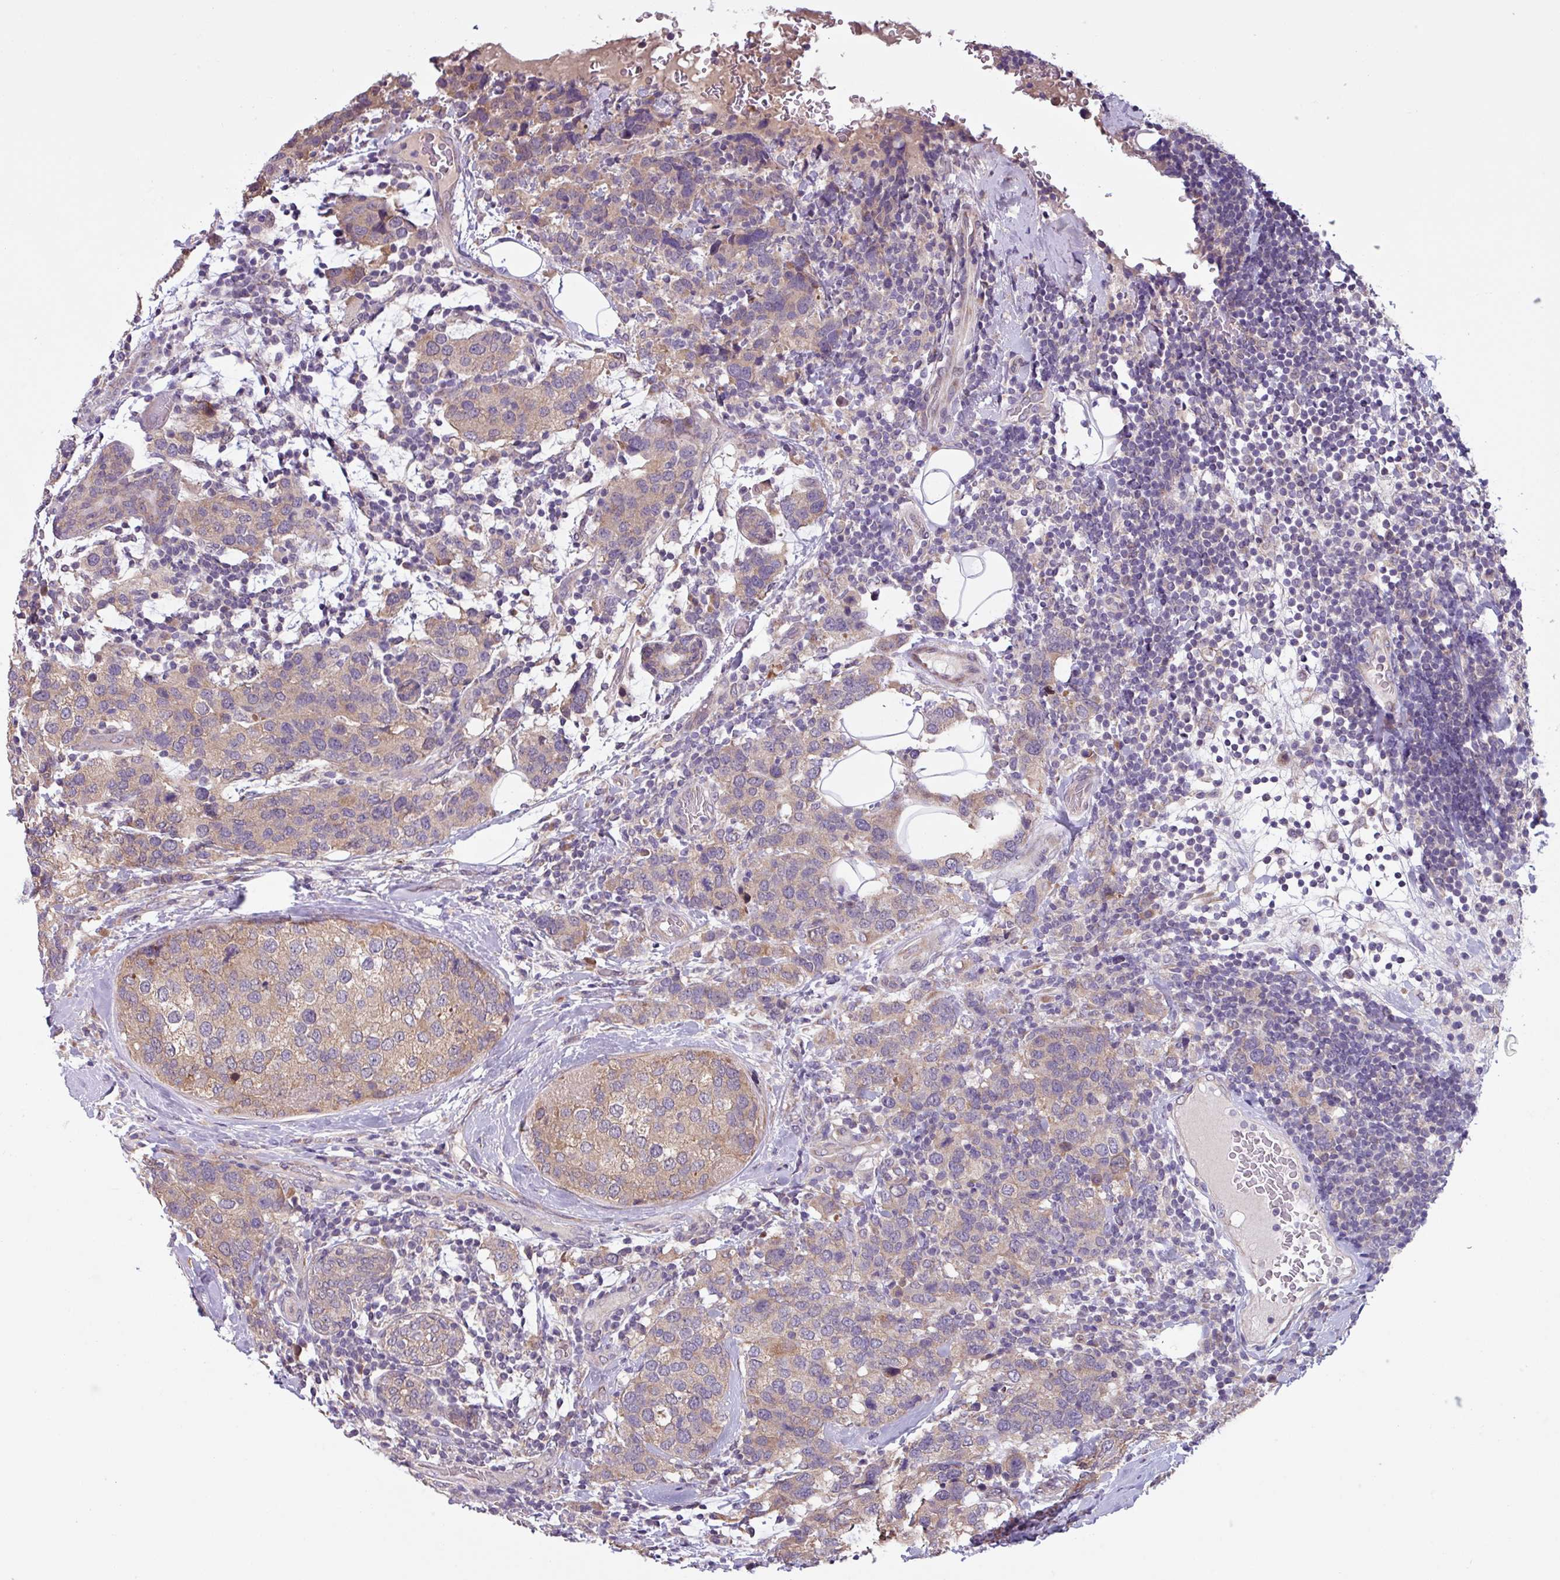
{"staining": {"intensity": "weak", "quantity": ">75%", "location": "cytoplasmic/membranous"}, "tissue": "breast cancer", "cell_type": "Tumor cells", "image_type": "cancer", "snomed": [{"axis": "morphology", "description": "Lobular carcinoma"}, {"axis": "topography", "description": "Breast"}], "caption": "Immunohistochemical staining of lobular carcinoma (breast) displays weak cytoplasmic/membranous protein staining in about >75% of tumor cells.", "gene": "C20orf27", "patient": {"sex": "female", "age": 59}}